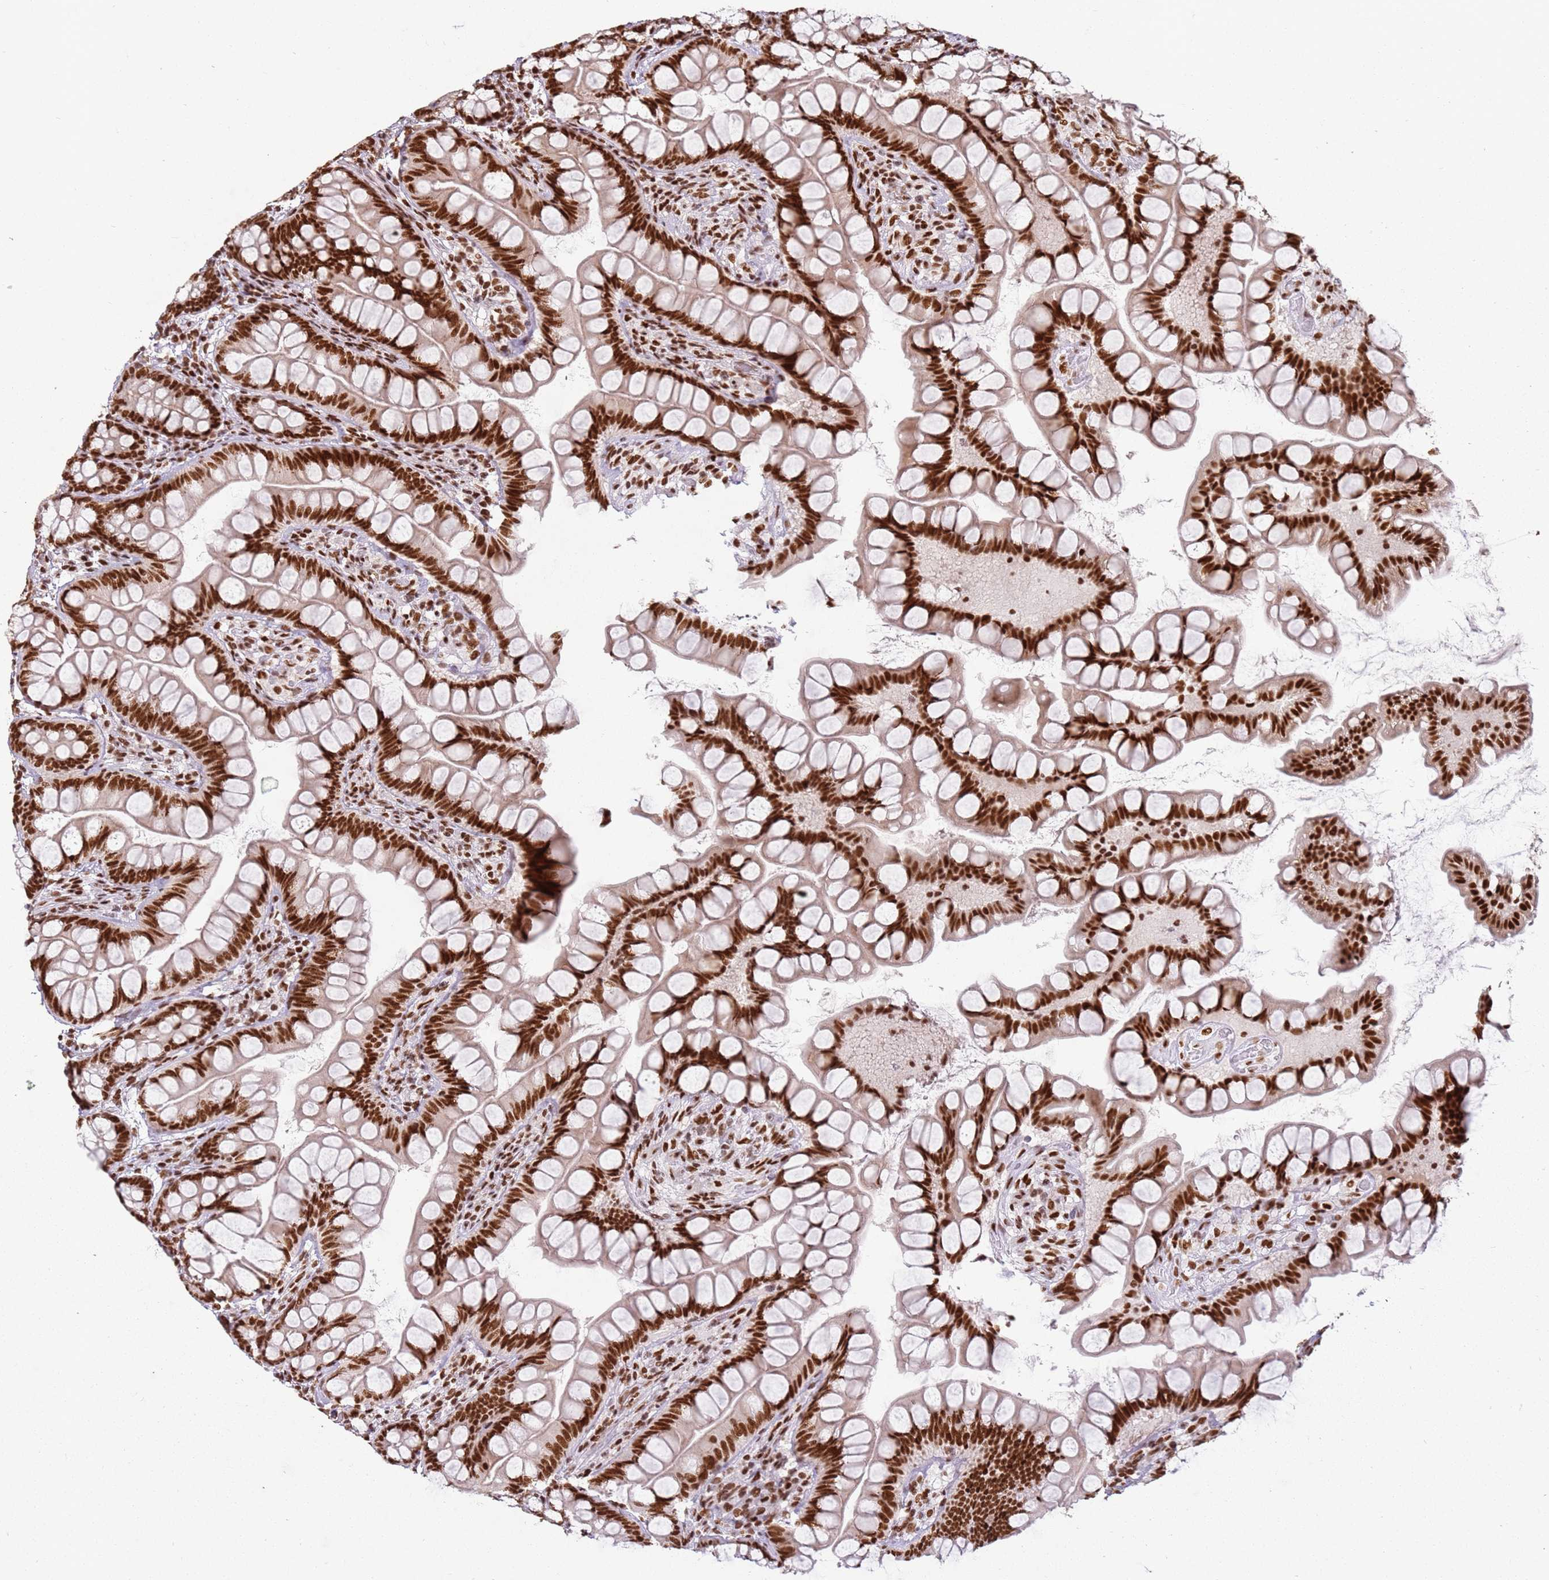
{"staining": {"intensity": "strong", "quantity": ">75%", "location": "nuclear"}, "tissue": "small intestine", "cell_type": "Glandular cells", "image_type": "normal", "snomed": [{"axis": "morphology", "description": "Normal tissue, NOS"}, {"axis": "topography", "description": "Small intestine"}], "caption": "This micrograph exhibits immunohistochemistry staining of normal small intestine, with high strong nuclear expression in approximately >75% of glandular cells.", "gene": "TENT4A", "patient": {"sex": "male", "age": 70}}